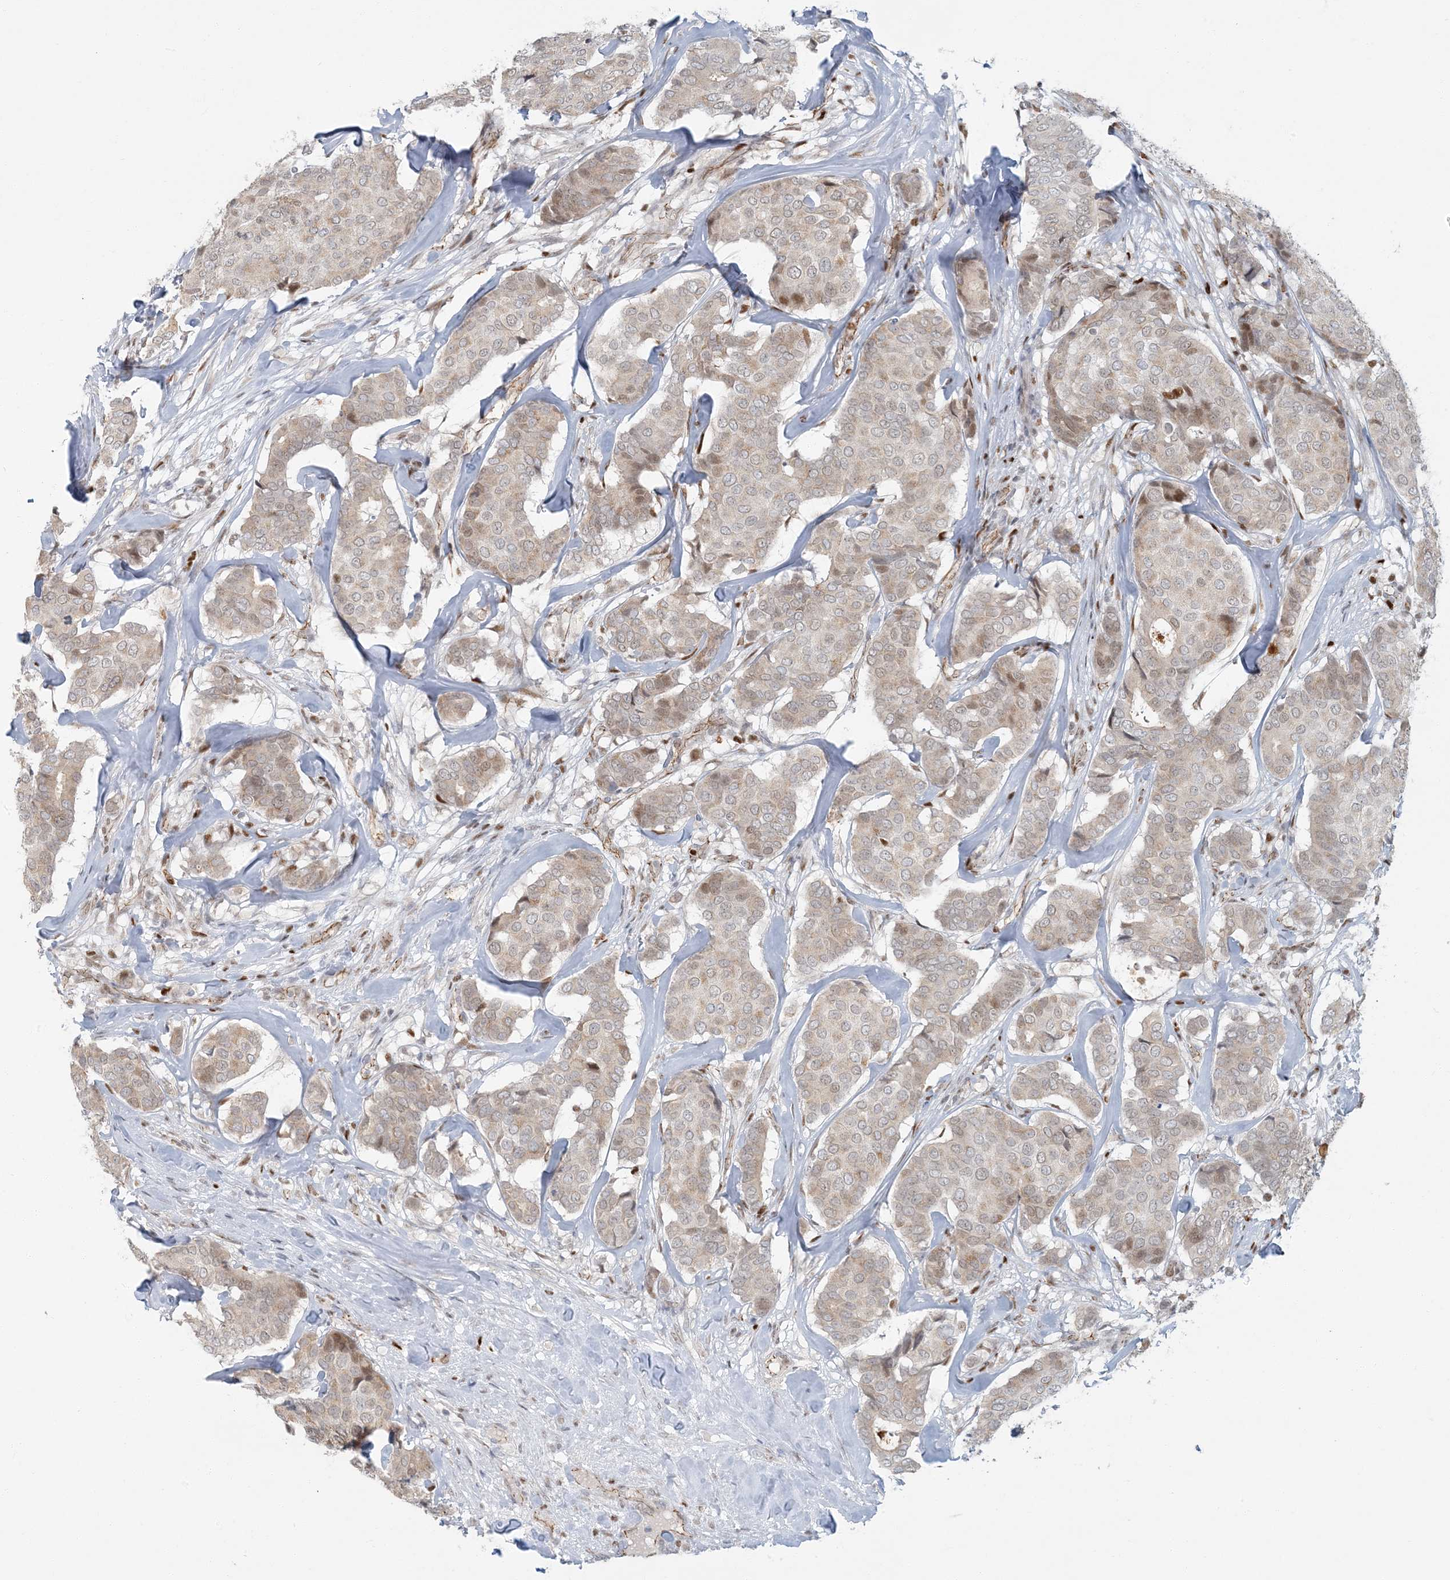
{"staining": {"intensity": "weak", "quantity": ">75%", "location": "cytoplasmic/membranous,nuclear"}, "tissue": "breast cancer", "cell_type": "Tumor cells", "image_type": "cancer", "snomed": [{"axis": "morphology", "description": "Duct carcinoma"}, {"axis": "topography", "description": "Breast"}], "caption": "A high-resolution image shows IHC staining of breast invasive ductal carcinoma, which exhibits weak cytoplasmic/membranous and nuclear positivity in about >75% of tumor cells.", "gene": "AK9", "patient": {"sex": "female", "age": 75}}